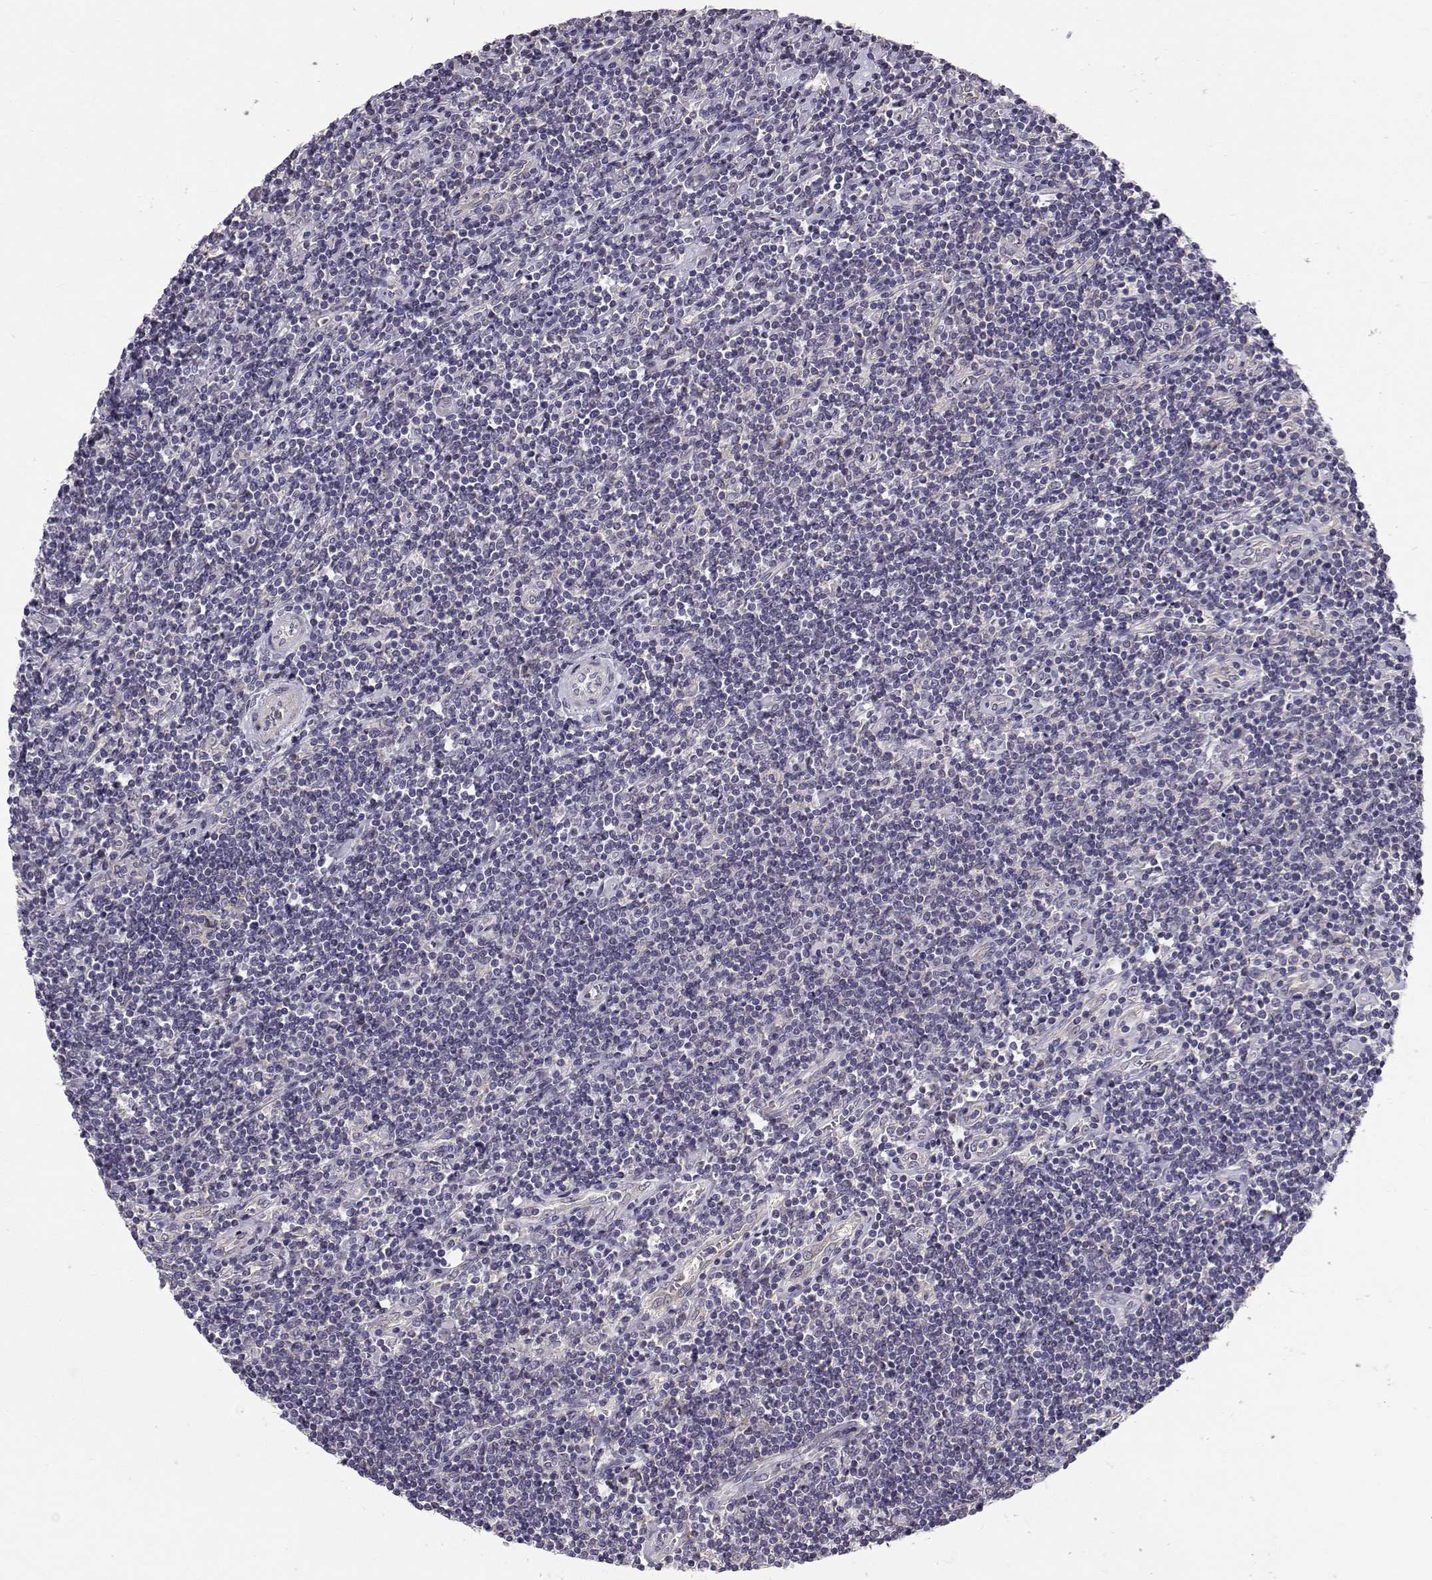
{"staining": {"intensity": "negative", "quantity": "none", "location": "none"}, "tissue": "lymphoma", "cell_type": "Tumor cells", "image_type": "cancer", "snomed": [{"axis": "morphology", "description": "Hodgkin's disease, NOS"}, {"axis": "topography", "description": "Lymph node"}], "caption": "DAB immunohistochemical staining of lymphoma reveals no significant positivity in tumor cells. The staining was performed using DAB to visualize the protein expression in brown, while the nuclei were stained in blue with hematoxylin (Magnification: 20x).", "gene": "PEX5L", "patient": {"sex": "male", "age": 40}}